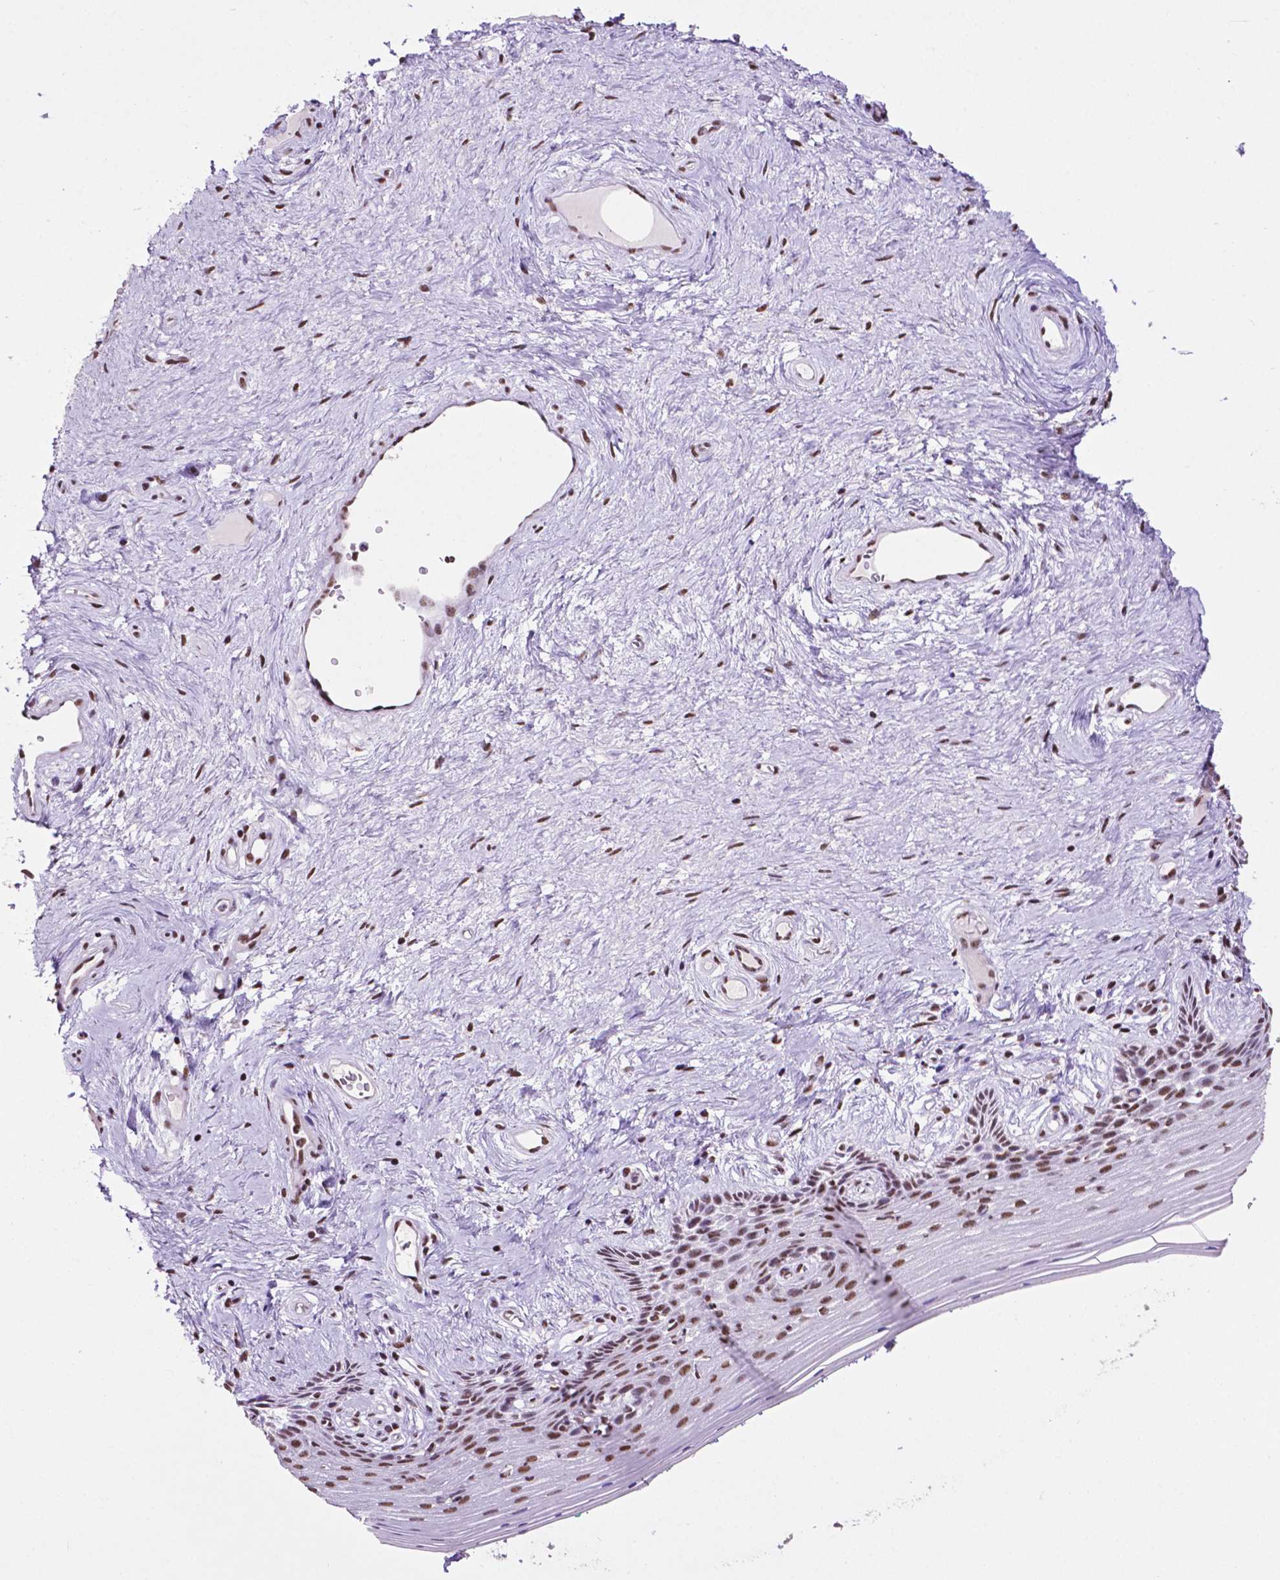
{"staining": {"intensity": "moderate", "quantity": ">75%", "location": "nuclear"}, "tissue": "vagina", "cell_type": "Squamous epithelial cells", "image_type": "normal", "snomed": [{"axis": "morphology", "description": "Normal tissue, NOS"}, {"axis": "topography", "description": "Vagina"}], "caption": "The immunohistochemical stain shows moderate nuclear positivity in squamous epithelial cells of benign vagina. The staining is performed using DAB (3,3'-diaminobenzidine) brown chromogen to label protein expression. The nuclei are counter-stained blue using hematoxylin.", "gene": "CCAR2", "patient": {"sex": "female", "age": 45}}